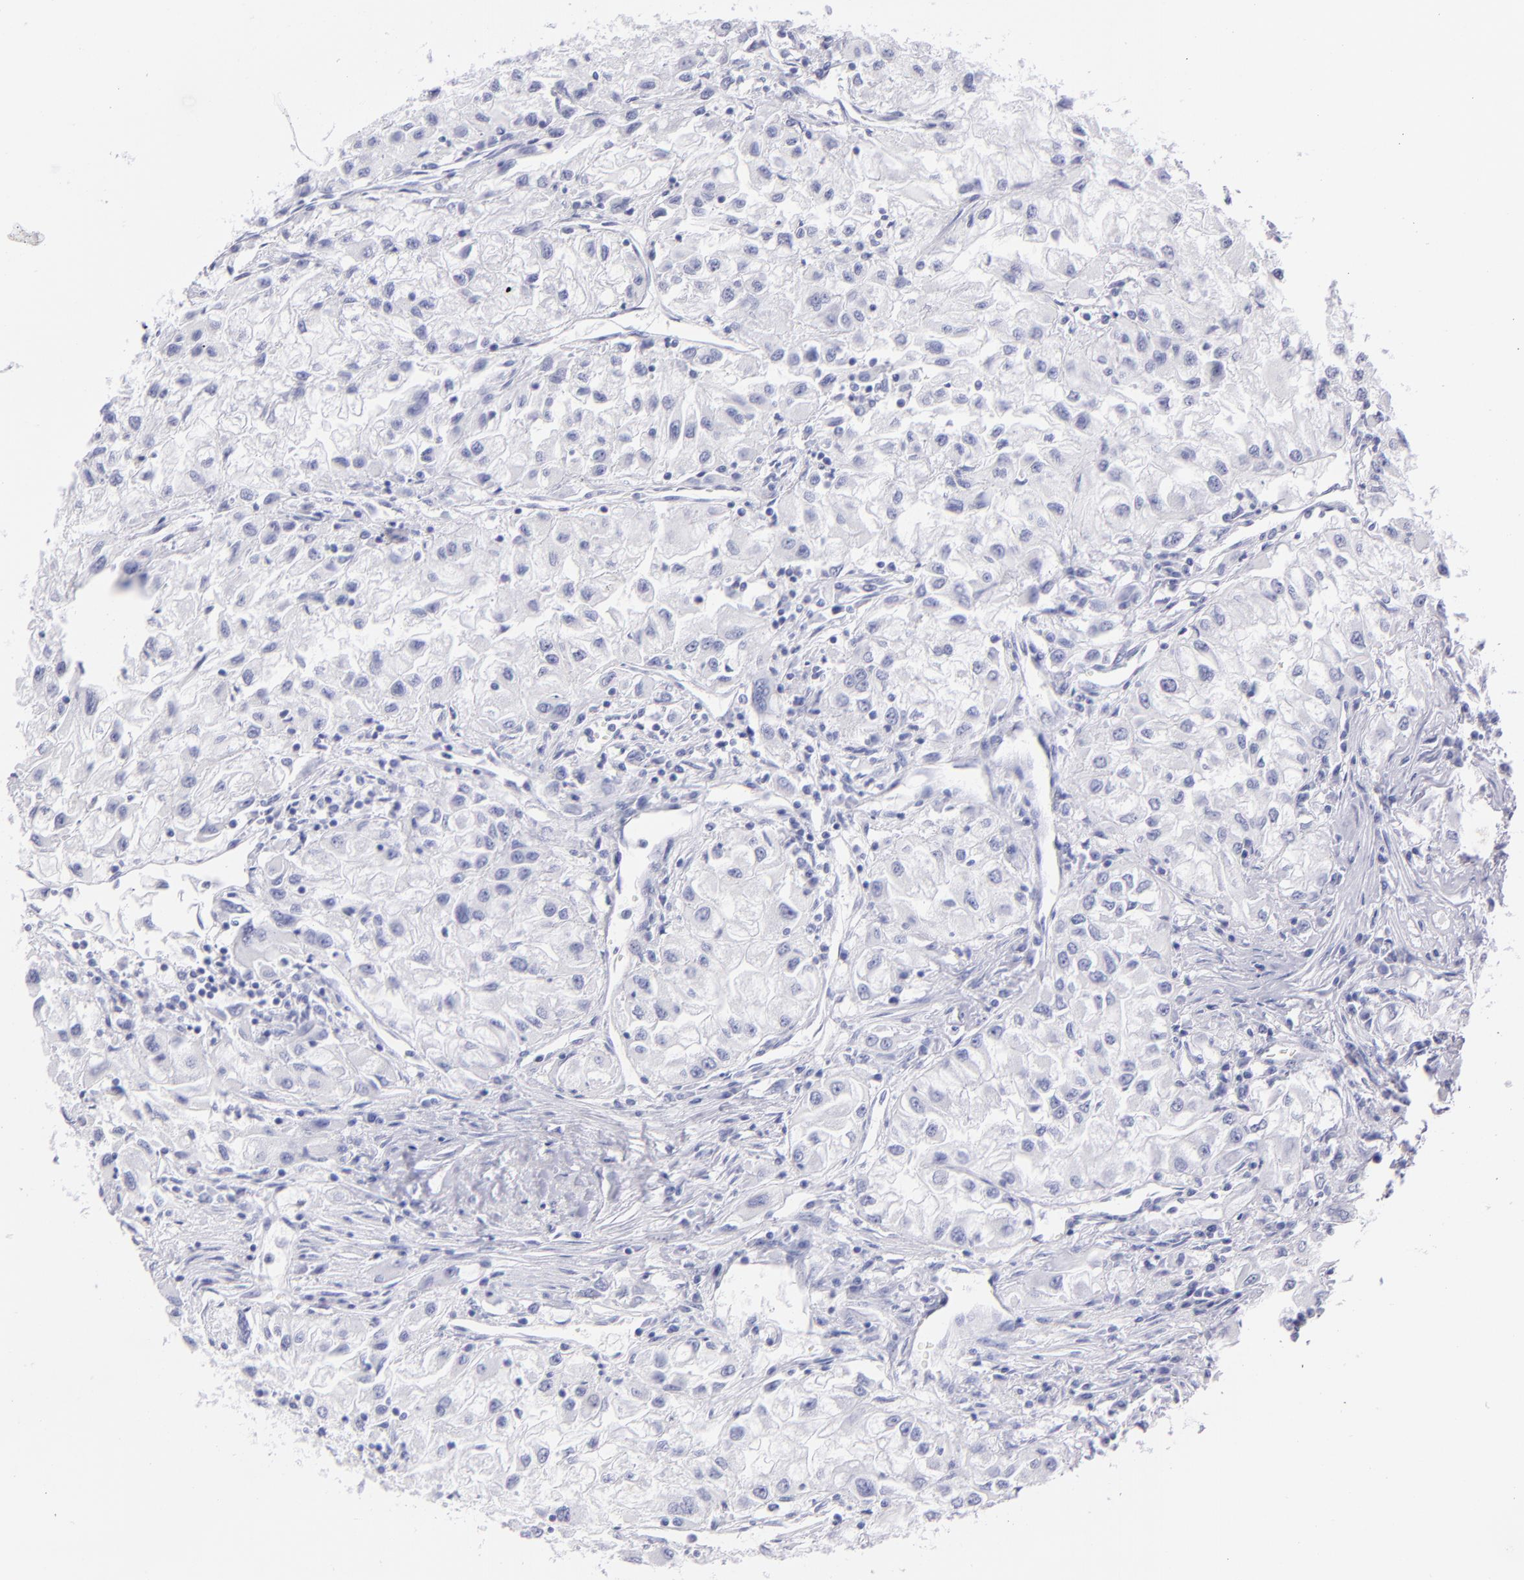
{"staining": {"intensity": "negative", "quantity": "none", "location": "none"}, "tissue": "renal cancer", "cell_type": "Tumor cells", "image_type": "cancer", "snomed": [{"axis": "morphology", "description": "Adenocarcinoma, NOS"}, {"axis": "topography", "description": "Kidney"}], "caption": "IHC photomicrograph of renal cancer stained for a protein (brown), which demonstrates no expression in tumor cells.", "gene": "PRPH", "patient": {"sex": "male", "age": 59}}